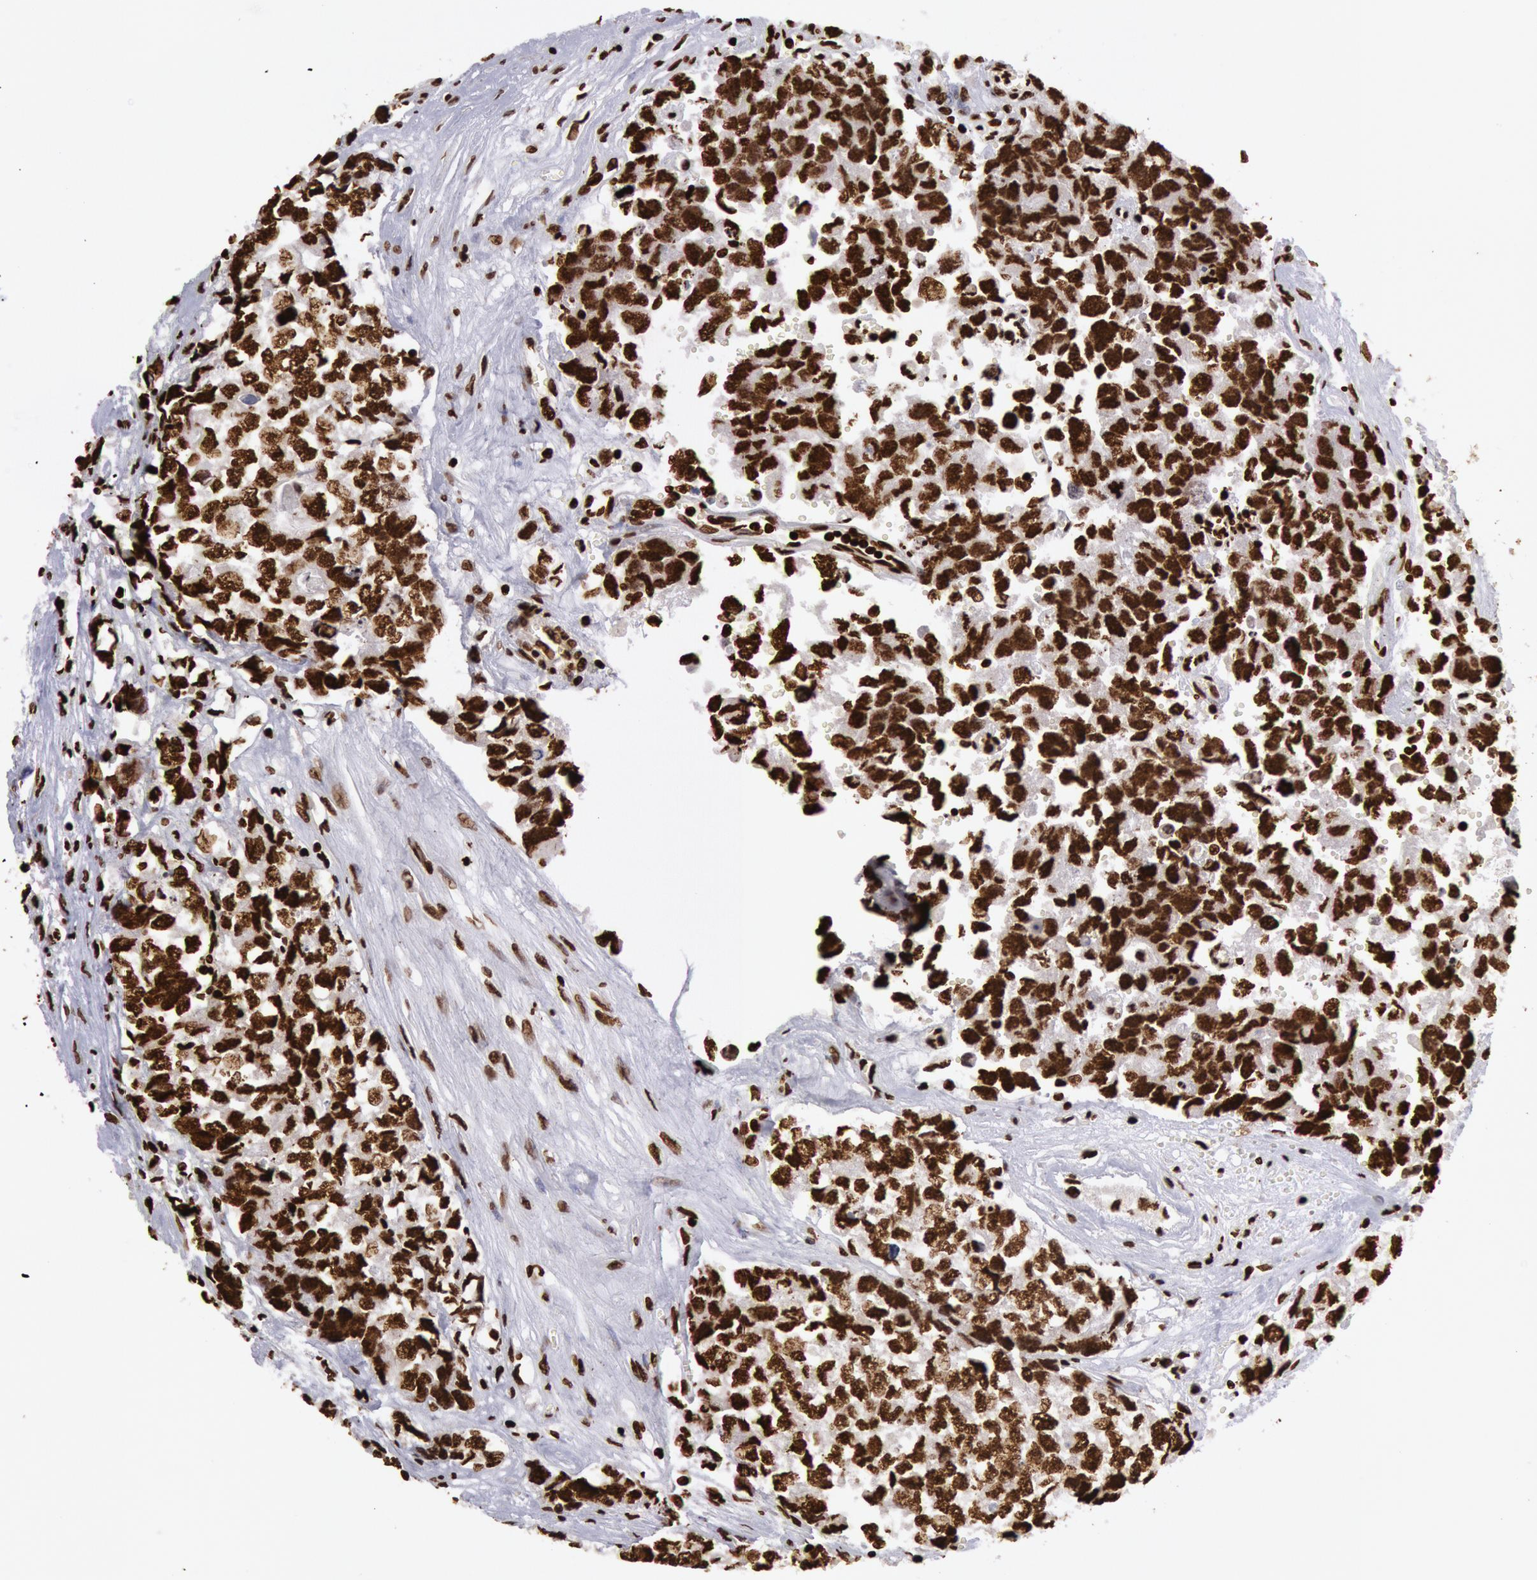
{"staining": {"intensity": "strong", "quantity": "25%-75%", "location": "nuclear"}, "tissue": "testis cancer", "cell_type": "Tumor cells", "image_type": "cancer", "snomed": [{"axis": "morphology", "description": "Carcinoma, Embryonal, NOS"}, {"axis": "topography", "description": "Testis"}], "caption": "Immunohistochemistry (IHC) of testis cancer shows high levels of strong nuclear expression in about 25%-75% of tumor cells.", "gene": "H3-4", "patient": {"sex": "male", "age": 31}}